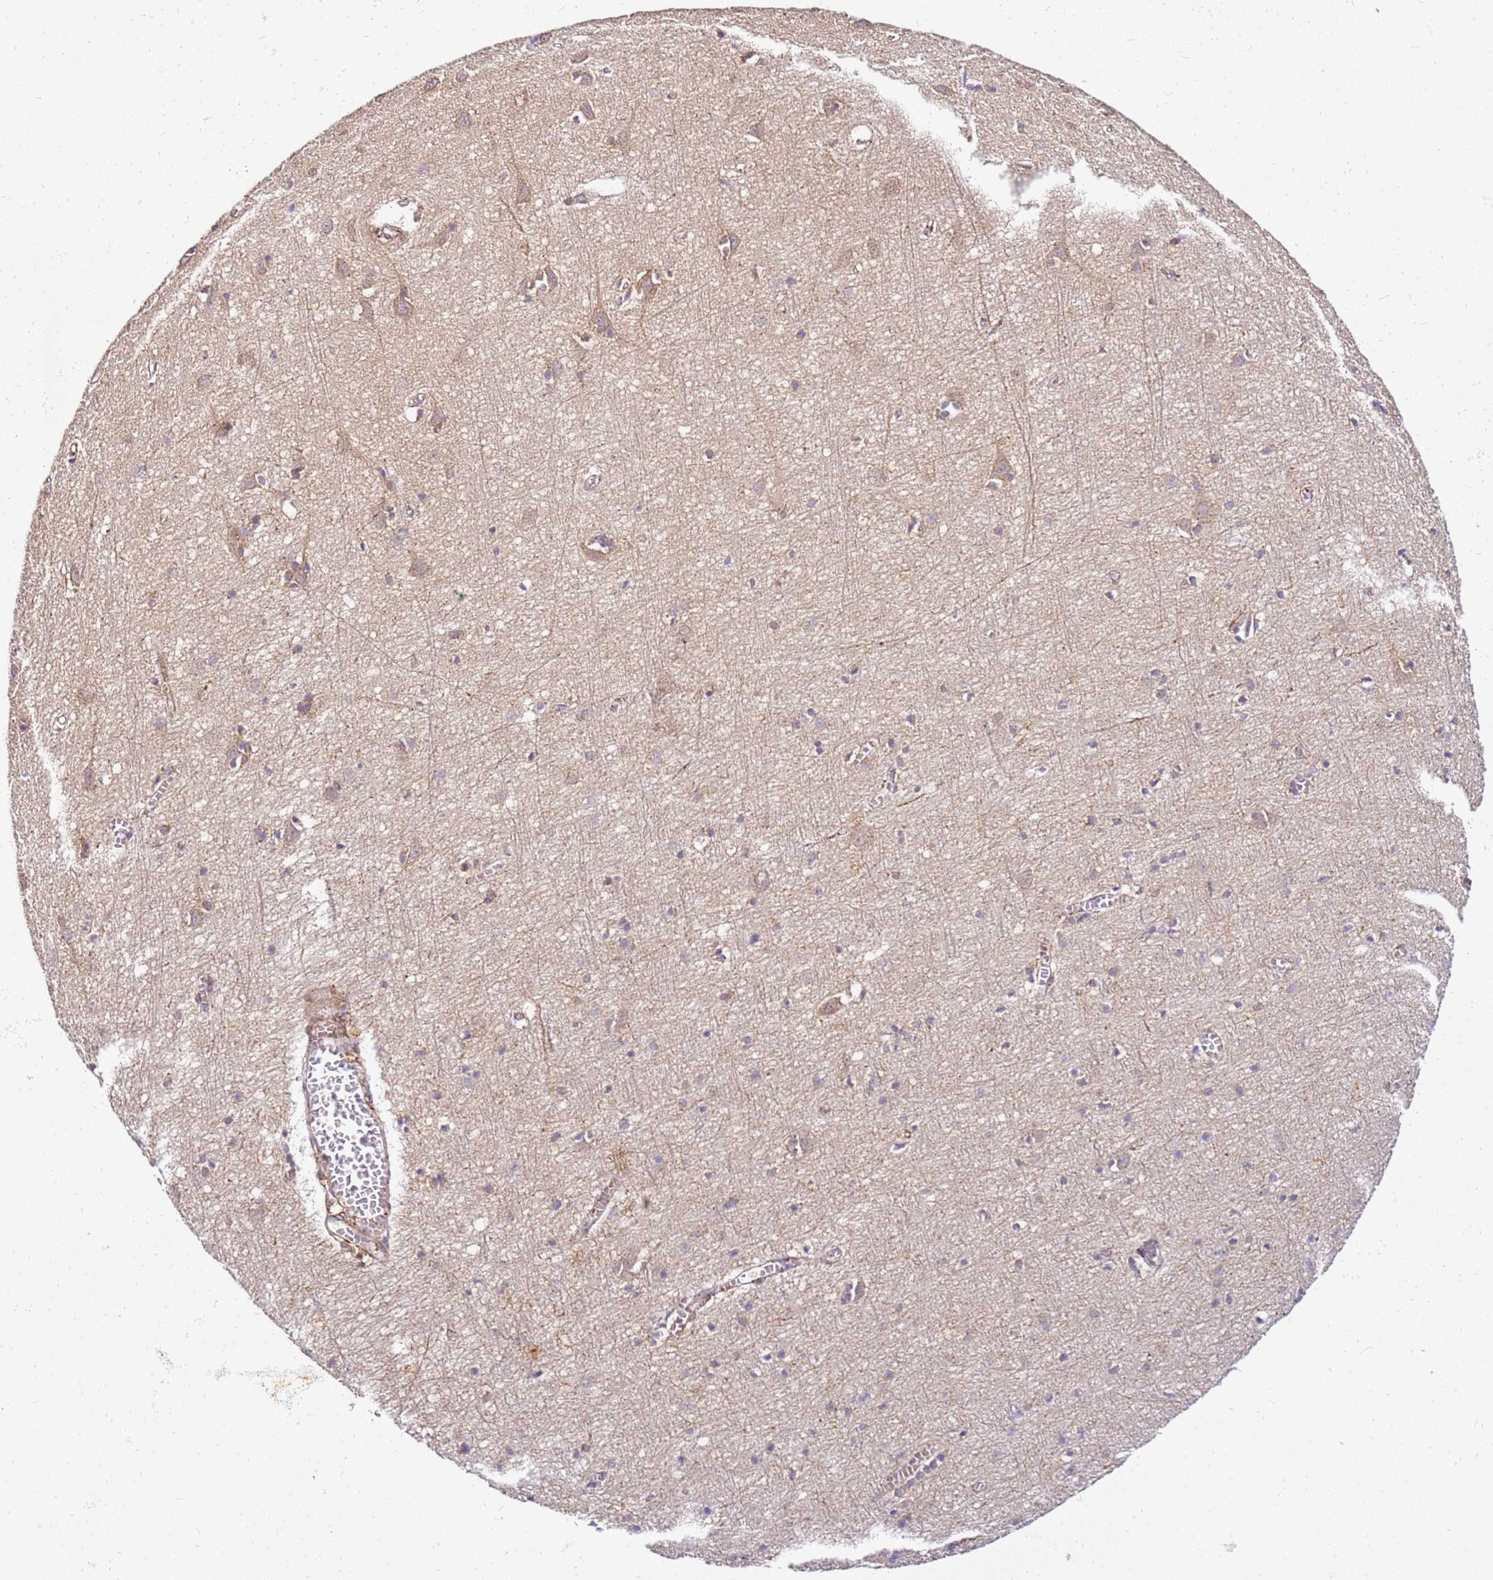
{"staining": {"intensity": "moderate", "quantity": ">75%", "location": "cytoplasmic/membranous"}, "tissue": "cerebral cortex", "cell_type": "Endothelial cells", "image_type": "normal", "snomed": [{"axis": "morphology", "description": "Normal tissue, NOS"}, {"axis": "topography", "description": "Cerebral cortex"}], "caption": "Protein expression analysis of normal cerebral cortex exhibits moderate cytoplasmic/membranous expression in about >75% of endothelial cells.", "gene": "PIH1D1", "patient": {"sex": "female", "age": 64}}